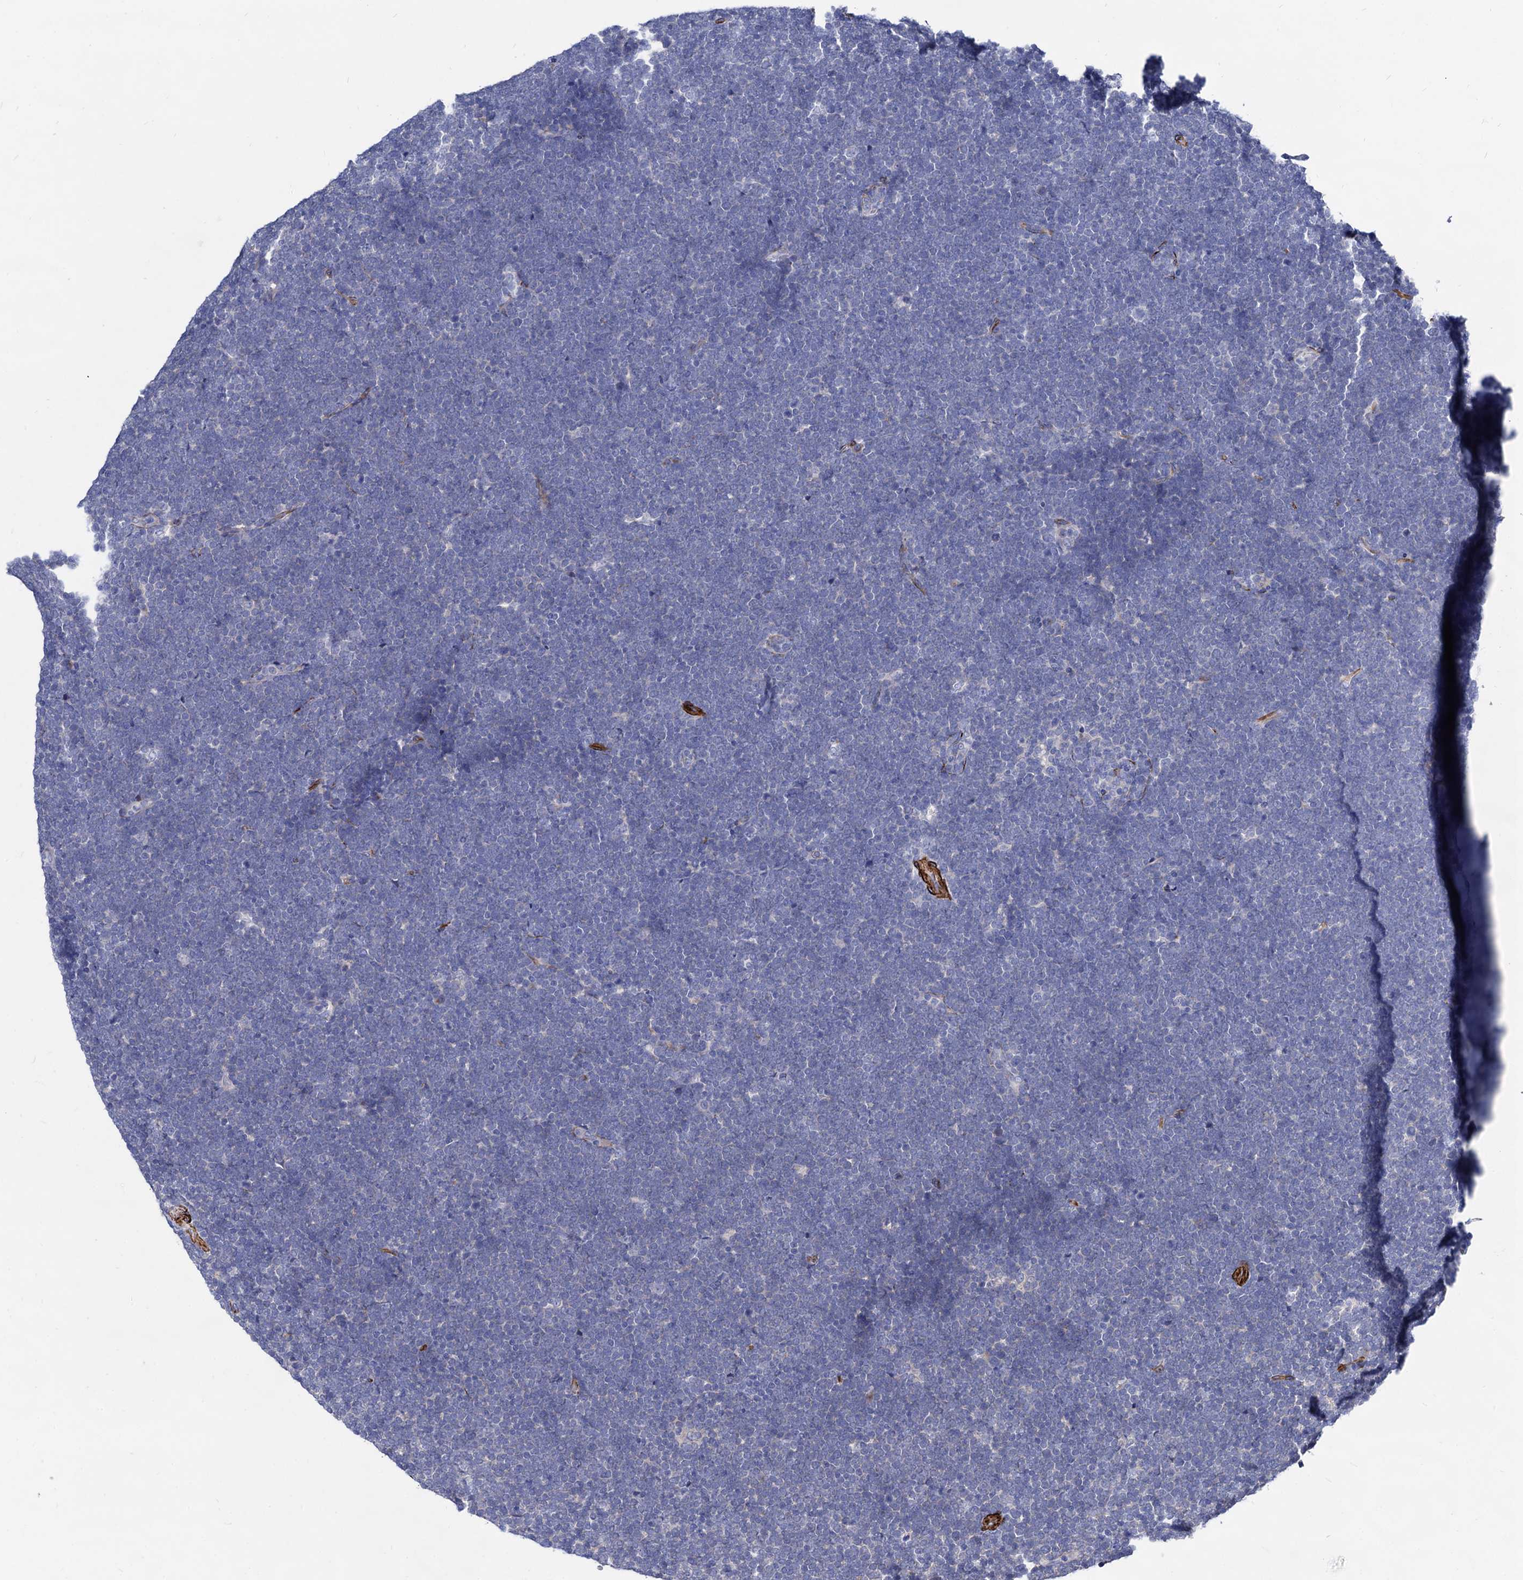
{"staining": {"intensity": "negative", "quantity": "none", "location": "none"}, "tissue": "lymphoma", "cell_type": "Tumor cells", "image_type": "cancer", "snomed": [{"axis": "morphology", "description": "Malignant lymphoma, non-Hodgkin's type, High grade"}, {"axis": "topography", "description": "Lymph node"}], "caption": "Human lymphoma stained for a protein using immunohistochemistry demonstrates no expression in tumor cells.", "gene": "WDR11", "patient": {"sex": "male", "age": 13}}